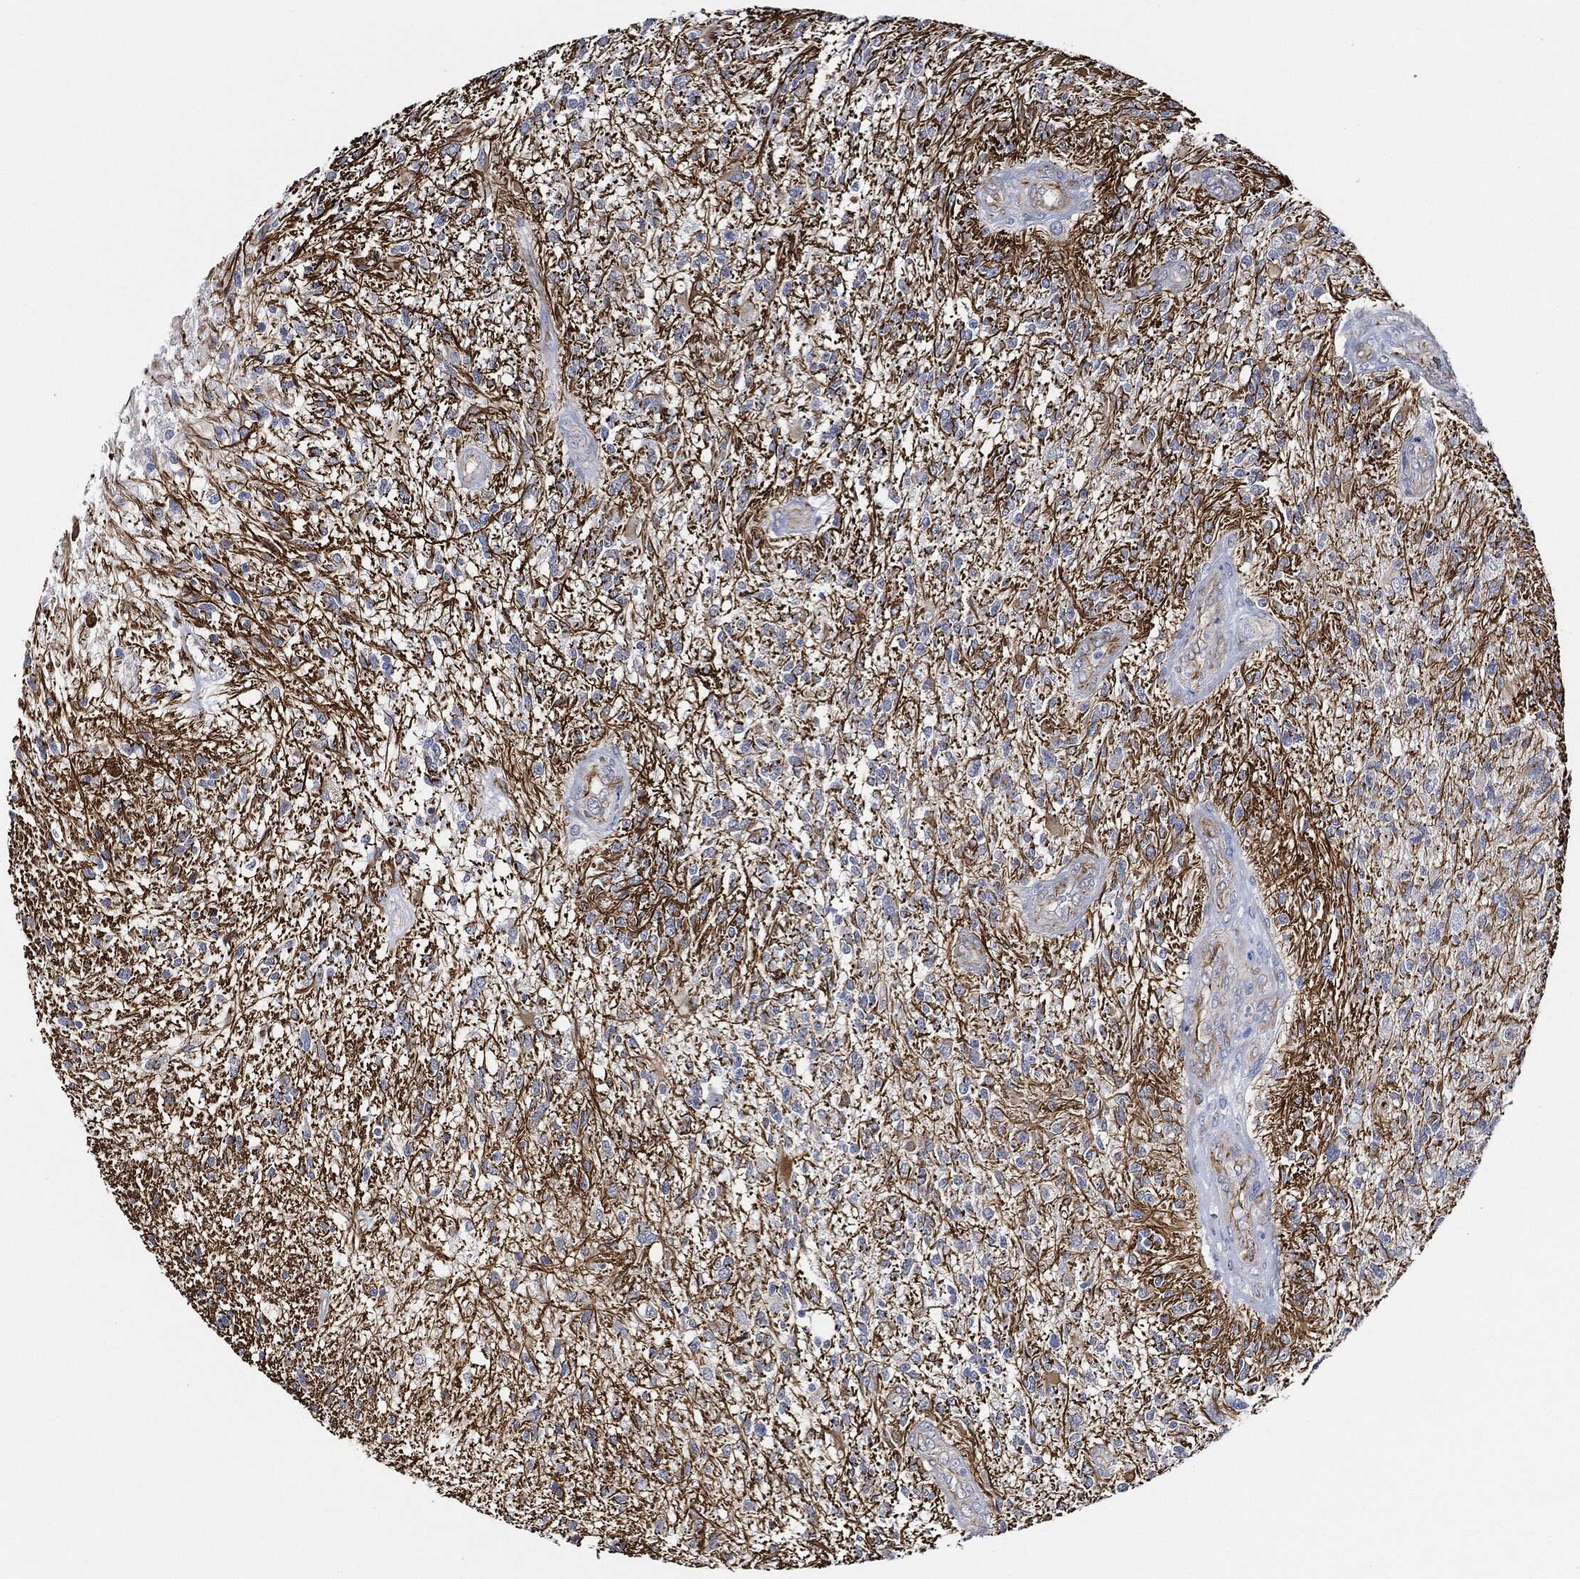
{"staining": {"intensity": "negative", "quantity": "none", "location": "none"}, "tissue": "glioma", "cell_type": "Tumor cells", "image_type": "cancer", "snomed": [{"axis": "morphology", "description": "Glioma, malignant, High grade"}, {"axis": "topography", "description": "Brain"}], "caption": "The photomicrograph shows no staining of tumor cells in high-grade glioma (malignant).", "gene": "THSD1", "patient": {"sex": "male", "age": 56}}